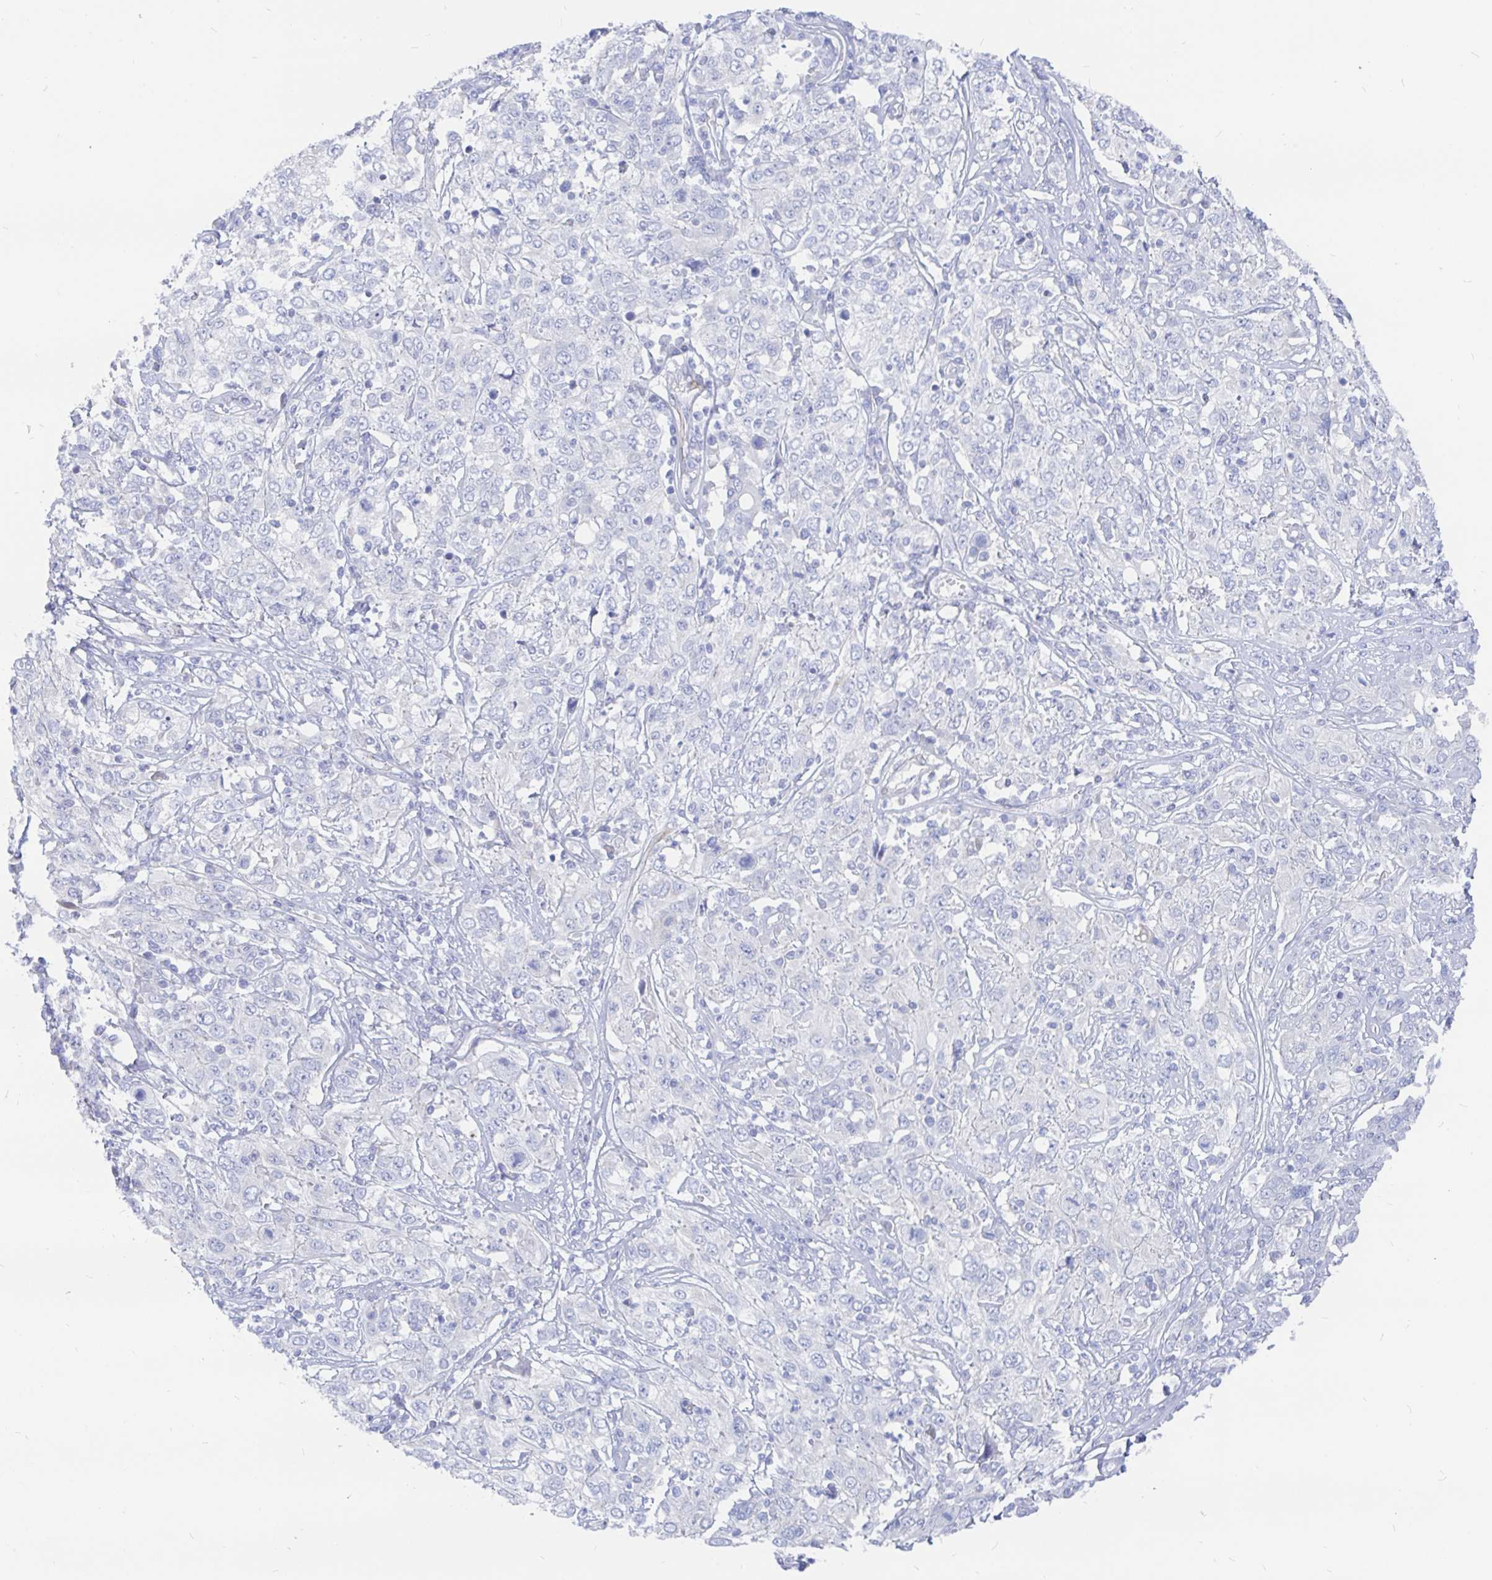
{"staining": {"intensity": "negative", "quantity": "none", "location": "none"}, "tissue": "cervical cancer", "cell_type": "Tumor cells", "image_type": "cancer", "snomed": [{"axis": "morphology", "description": "Squamous cell carcinoma, NOS"}, {"axis": "topography", "description": "Cervix"}], "caption": "IHC photomicrograph of neoplastic tissue: human cervical squamous cell carcinoma stained with DAB reveals no significant protein positivity in tumor cells. Nuclei are stained in blue.", "gene": "COX16", "patient": {"sex": "female", "age": 46}}